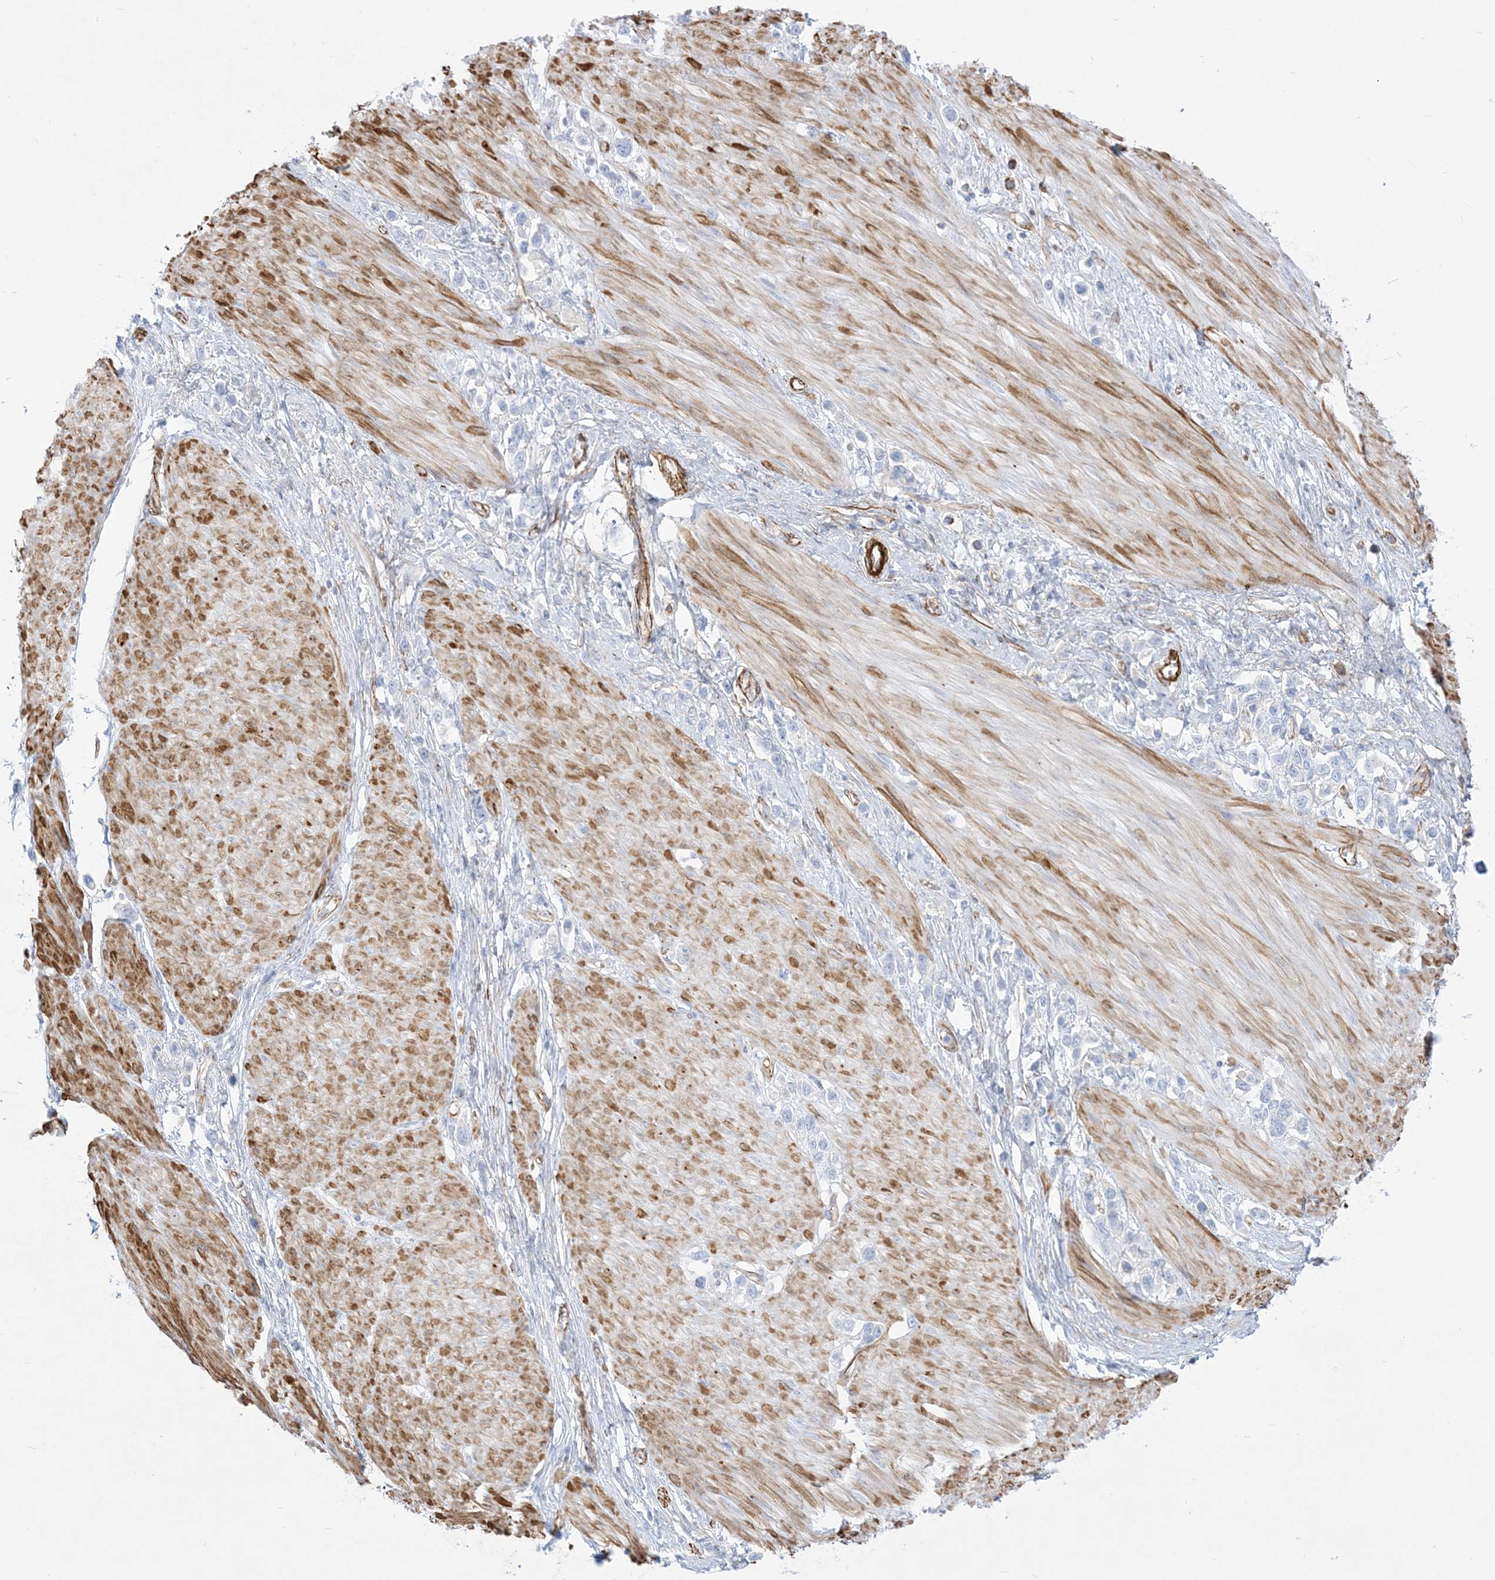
{"staining": {"intensity": "negative", "quantity": "none", "location": "none"}, "tissue": "stomach cancer", "cell_type": "Tumor cells", "image_type": "cancer", "snomed": [{"axis": "morphology", "description": "Adenocarcinoma, NOS"}, {"axis": "topography", "description": "Stomach"}], "caption": "This histopathology image is of stomach cancer (adenocarcinoma) stained with immunohistochemistry (IHC) to label a protein in brown with the nuclei are counter-stained blue. There is no expression in tumor cells.", "gene": "B3GNT7", "patient": {"sex": "female", "age": 65}}